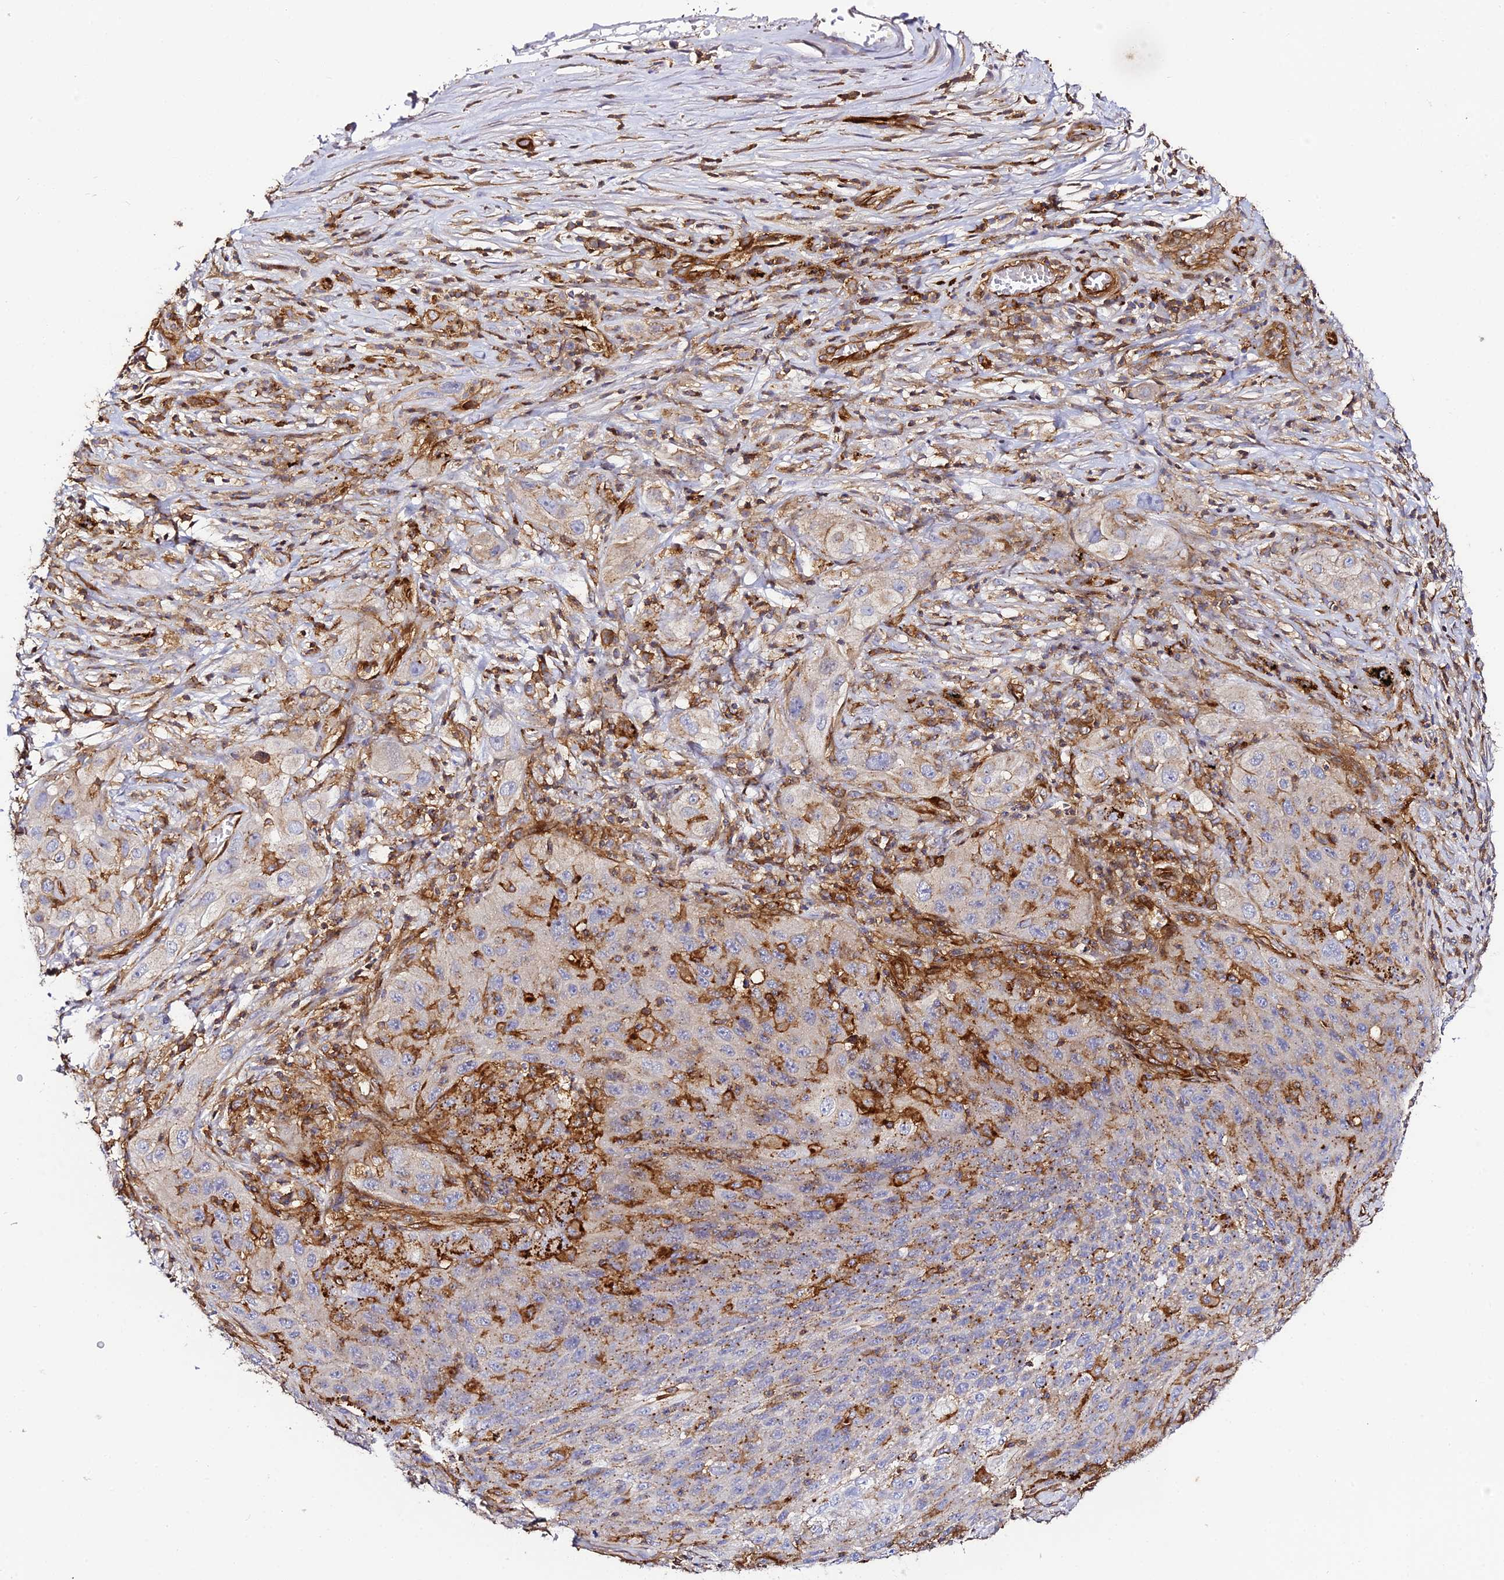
{"staining": {"intensity": "moderate", "quantity": "<25%", "location": "cytoplasmic/membranous"}, "tissue": "lung cancer", "cell_type": "Tumor cells", "image_type": "cancer", "snomed": [{"axis": "morphology", "description": "Squamous cell carcinoma, NOS"}, {"axis": "topography", "description": "Lung"}], "caption": "Brown immunohistochemical staining in human squamous cell carcinoma (lung) displays moderate cytoplasmic/membranous staining in approximately <25% of tumor cells.", "gene": "TRPV2", "patient": {"sex": "female", "age": 69}}